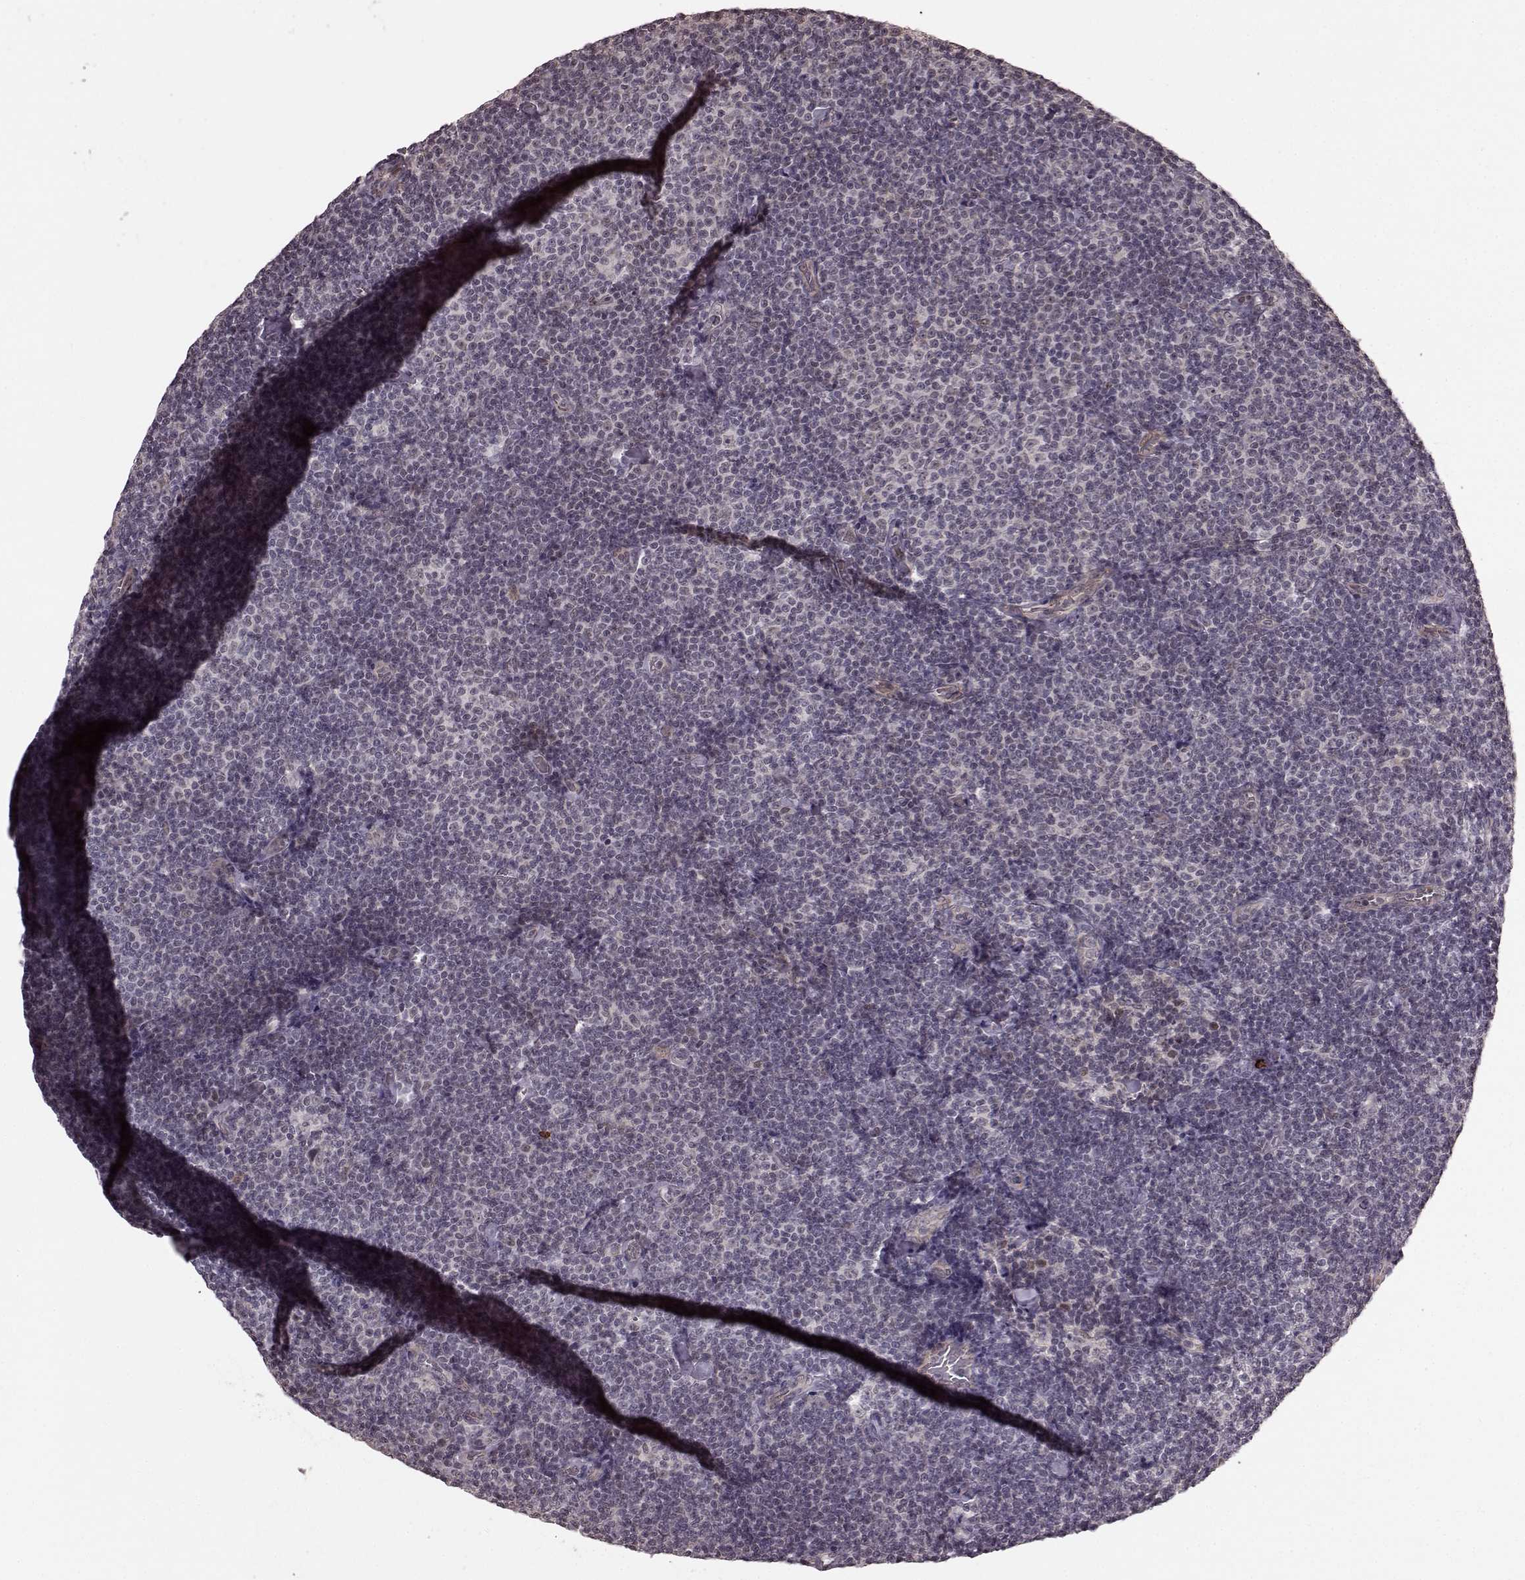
{"staining": {"intensity": "negative", "quantity": "none", "location": "none"}, "tissue": "lymphoma", "cell_type": "Tumor cells", "image_type": "cancer", "snomed": [{"axis": "morphology", "description": "Malignant lymphoma, non-Hodgkin's type, Low grade"}, {"axis": "topography", "description": "Lymph node"}], "caption": "Immunohistochemical staining of lymphoma reveals no significant expression in tumor cells. The staining was performed using DAB (3,3'-diaminobenzidine) to visualize the protein expression in brown, while the nuclei were stained in blue with hematoxylin (Magnification: 20x).", "gene": "PLCB4", "patient": {"sex": "male", "age": 81}}